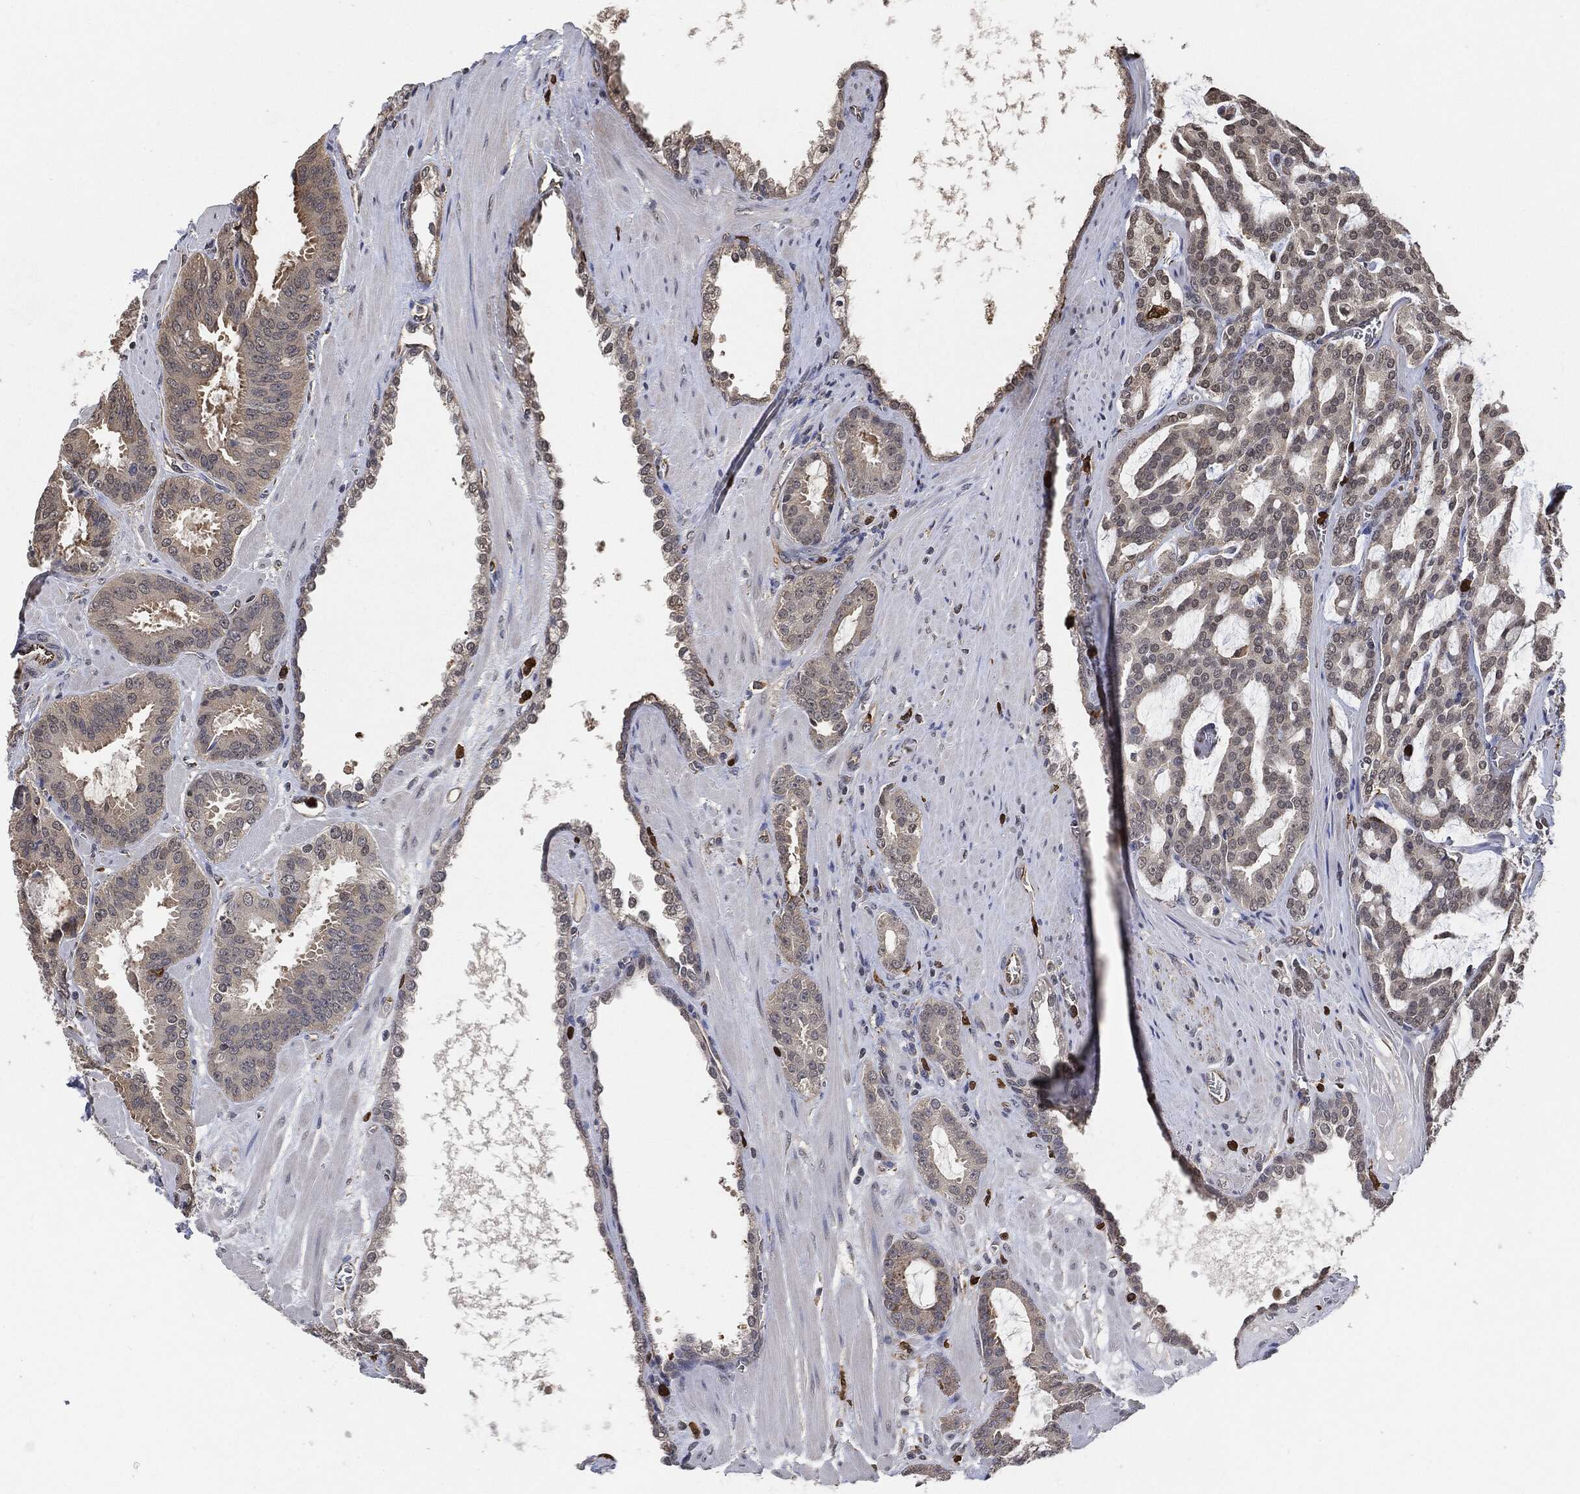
{"staining": {"intensity": "negative", "quantity": "none", "location": "none"}, "tissue": "prostate cancer", "cell_type": "Tumor cells", "image_type": "cancer", "snomed": [{"axis": "morphology", "description": "Adenocarcinoma, NOS"}, {"axis": "topography", "description": "Prostate"}], "caption": "Protein analysis of adenocarcinoma (prostate) displays no significant staining in tumor cells.", "gene": "S100A9", "patient": {"sex": "male", "age": 67}}